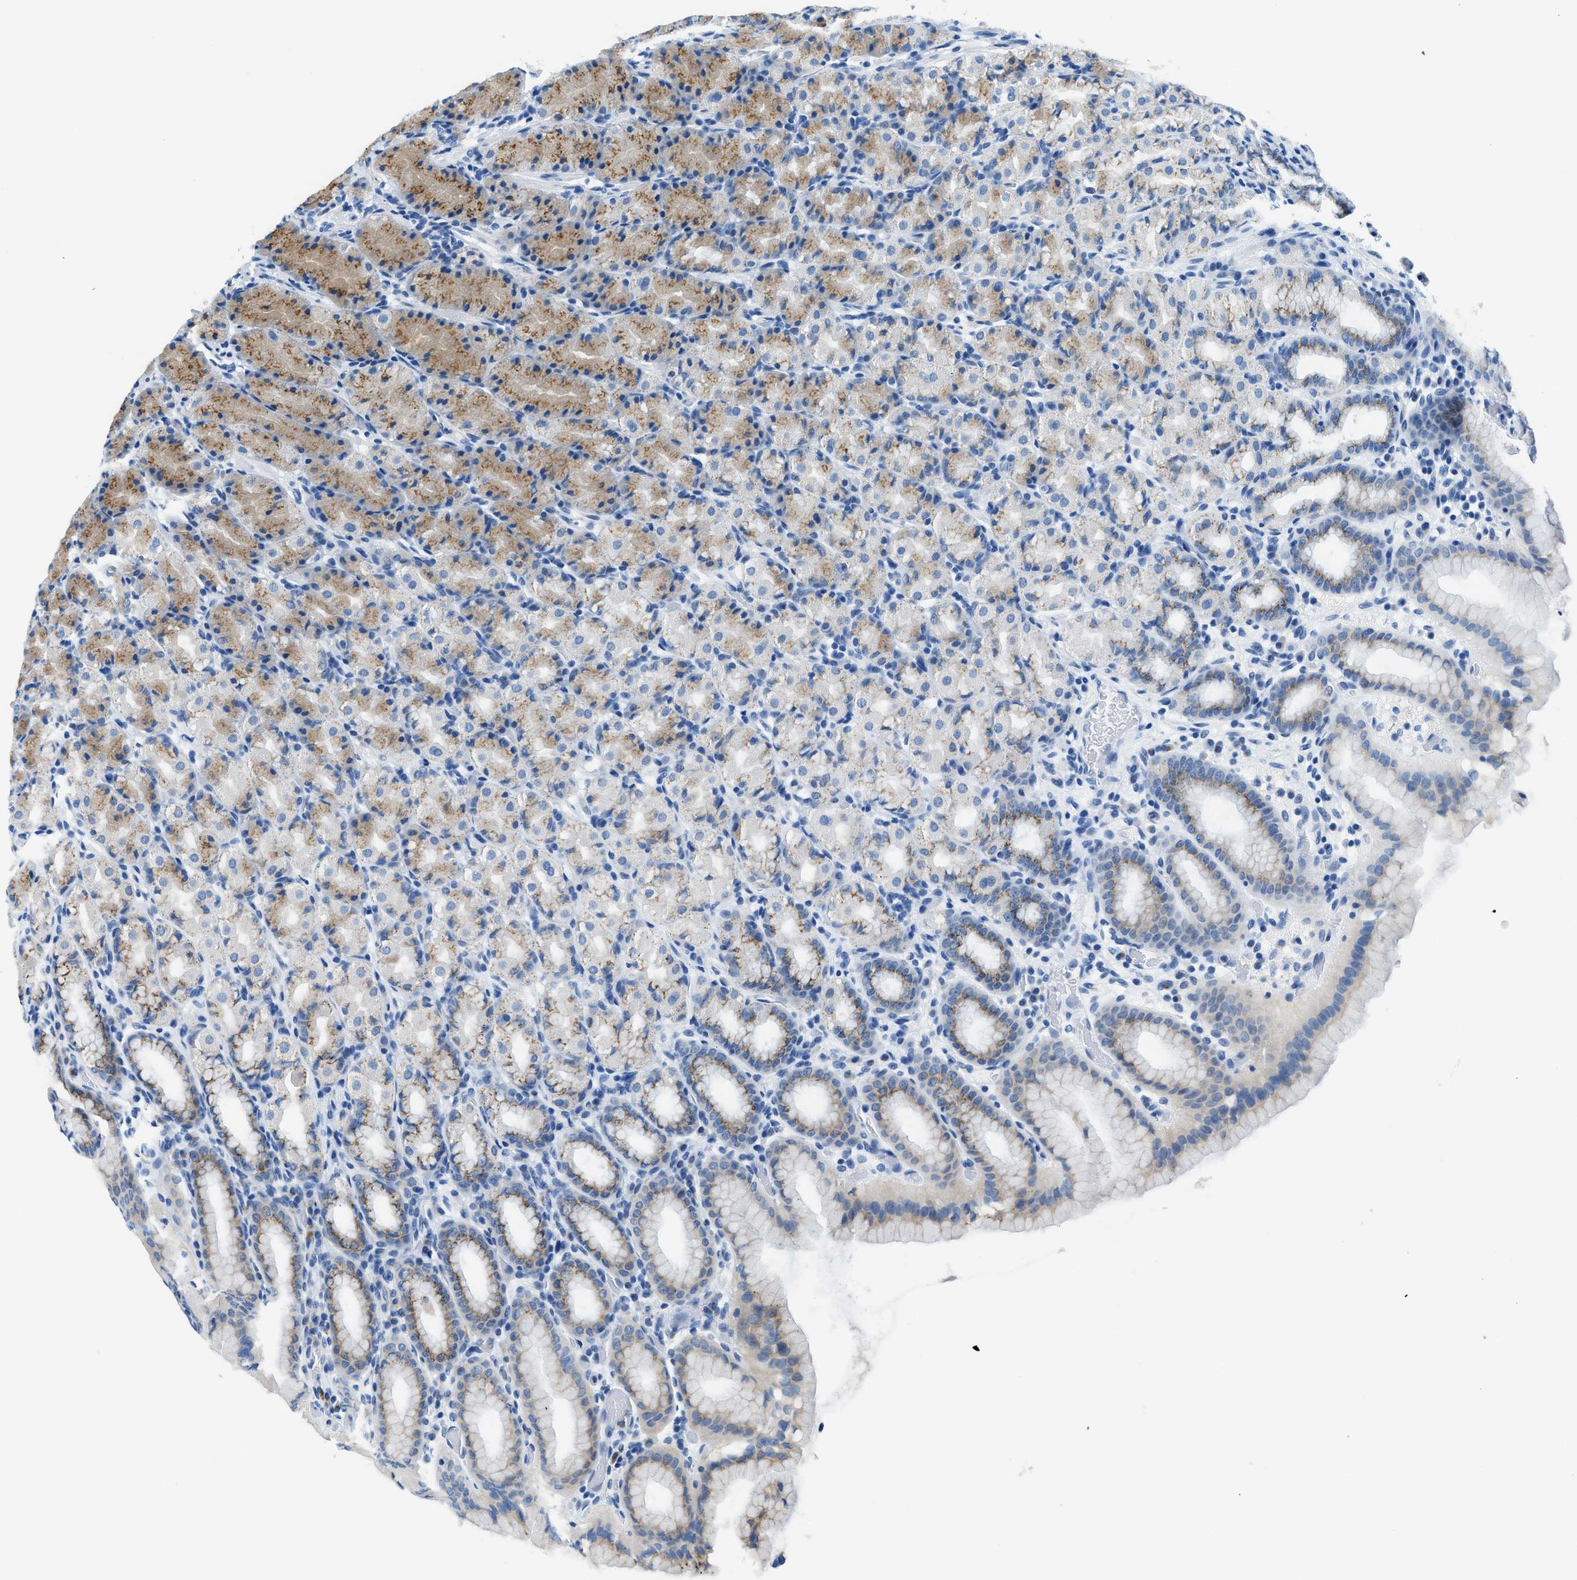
{"staining": {"intensity": "moderate", "quantity": "25%-75%", "location": "cytoplasmic/membranous"}, "tissue": "stomach", "cell_type": "Glandular cells", "image_type": "normal", "snomed": [{"axis": "morphology", "description": "Normal tissue, NOS"}, {"axis": "topography", "description": "Stomach, upper"}], "caption": "About 25%-75% of glandular cells in unremarkable stomach show moderate cytoplasmic/membranous protein expression as visualized by brown immunohistochemical staining.", "gene": "FUT8", "patient": {"sex": "male", "age": 68}}